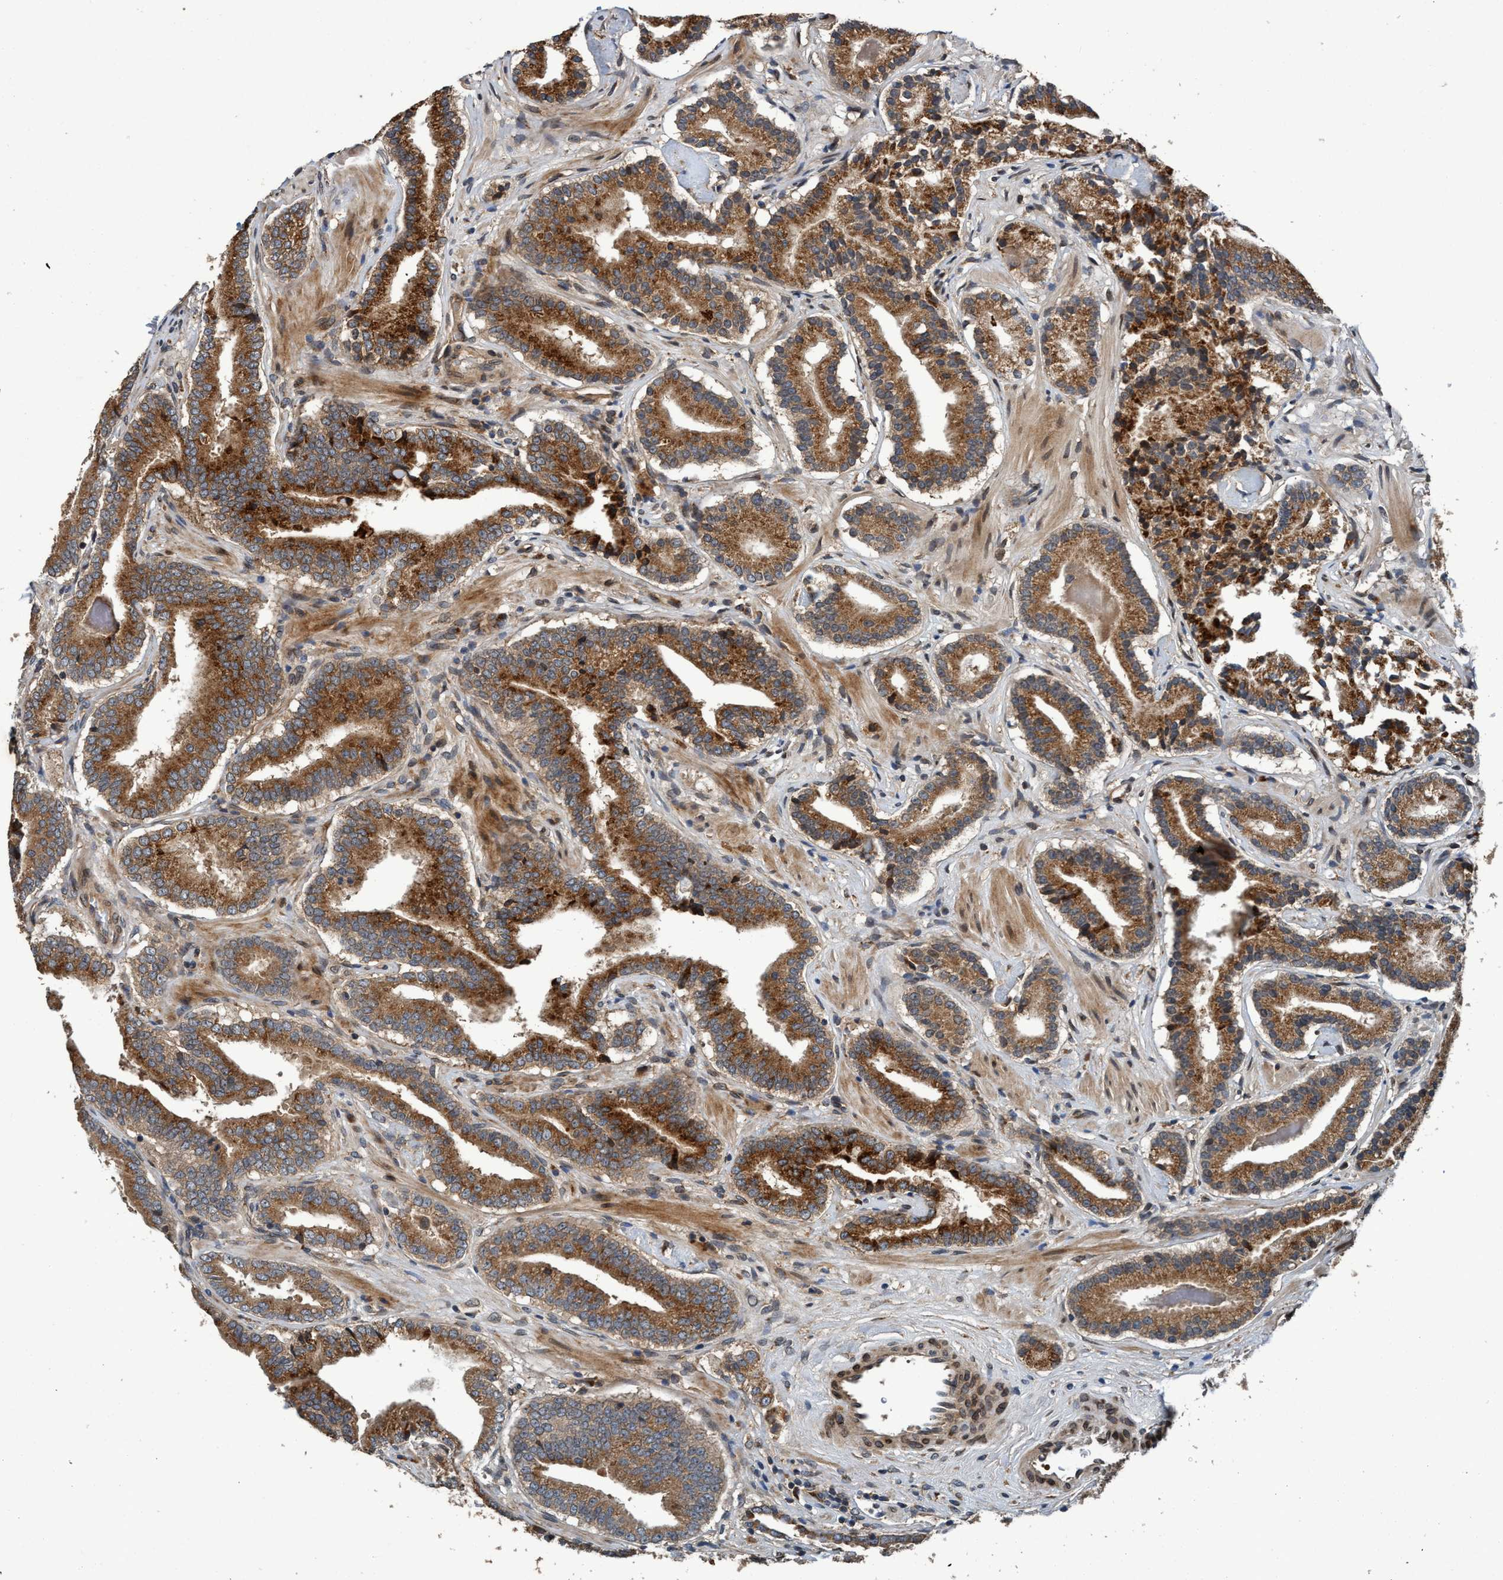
{"staining": {"intensity": "strong", "quantity": ">75%", "location": "cytoplasmic/membranous"}, "tissue": "prostate cancer", "cell_type": "Tumor cells", "image_type": "cancer", "snomed": [{"axis": "morphology", "description": "Adenocarcinoma, Low grade"}, {"axis": "topography", "description": "Prostate"}], "caption": "Approximately >75% of tumor cells in prostate cancer (adenocarcinoma (low-grade)) exhibit strong cytoplasmic/membranous protein expression as visualized by brown immunohistochemical staining.", "gene": "MACC1", "patient": {"sex": "male", "age": 51}}